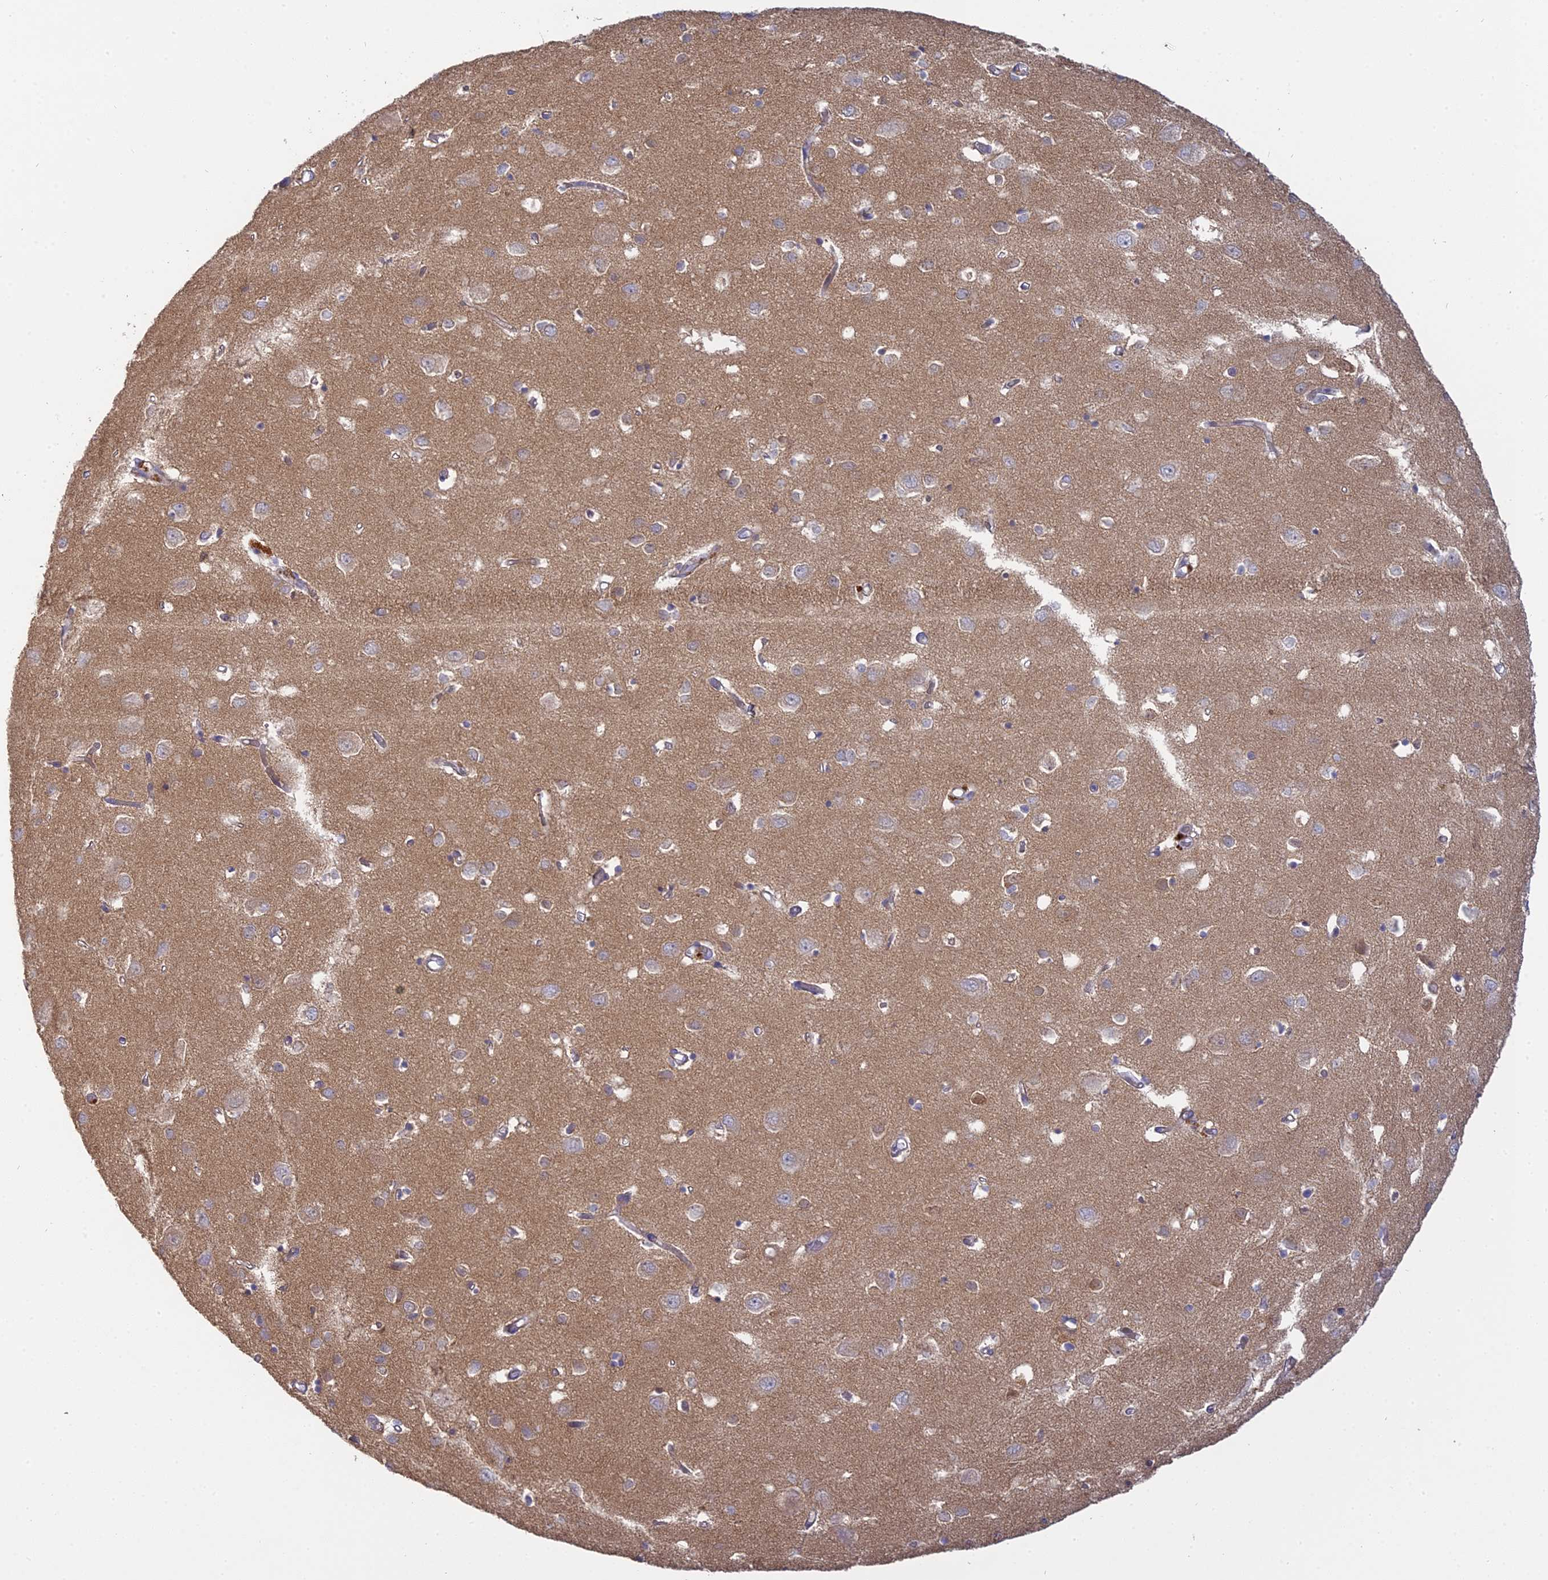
{"staining": {"intensity": "weak", "quantity": "25%-75%", "location": "cytoplasmic/membranous"}, "tissue": "cerebral cortex", "cell_type": "Endothelial cells", "image_type": "normal", "snomed": [{"axis": "morphology", "description": "Normal tissue, NOS"}, {"axis": "topography", "description": "Cerebral cortex"}], "caption": "Human cerebral cortex stained for a protein (brown) shows weak cytoplasmic/membranous positive staining in about 25%-75% of endothelial cells.", "gene": "SFT2D2", "patient": {"sex": "female", "age": 64}}